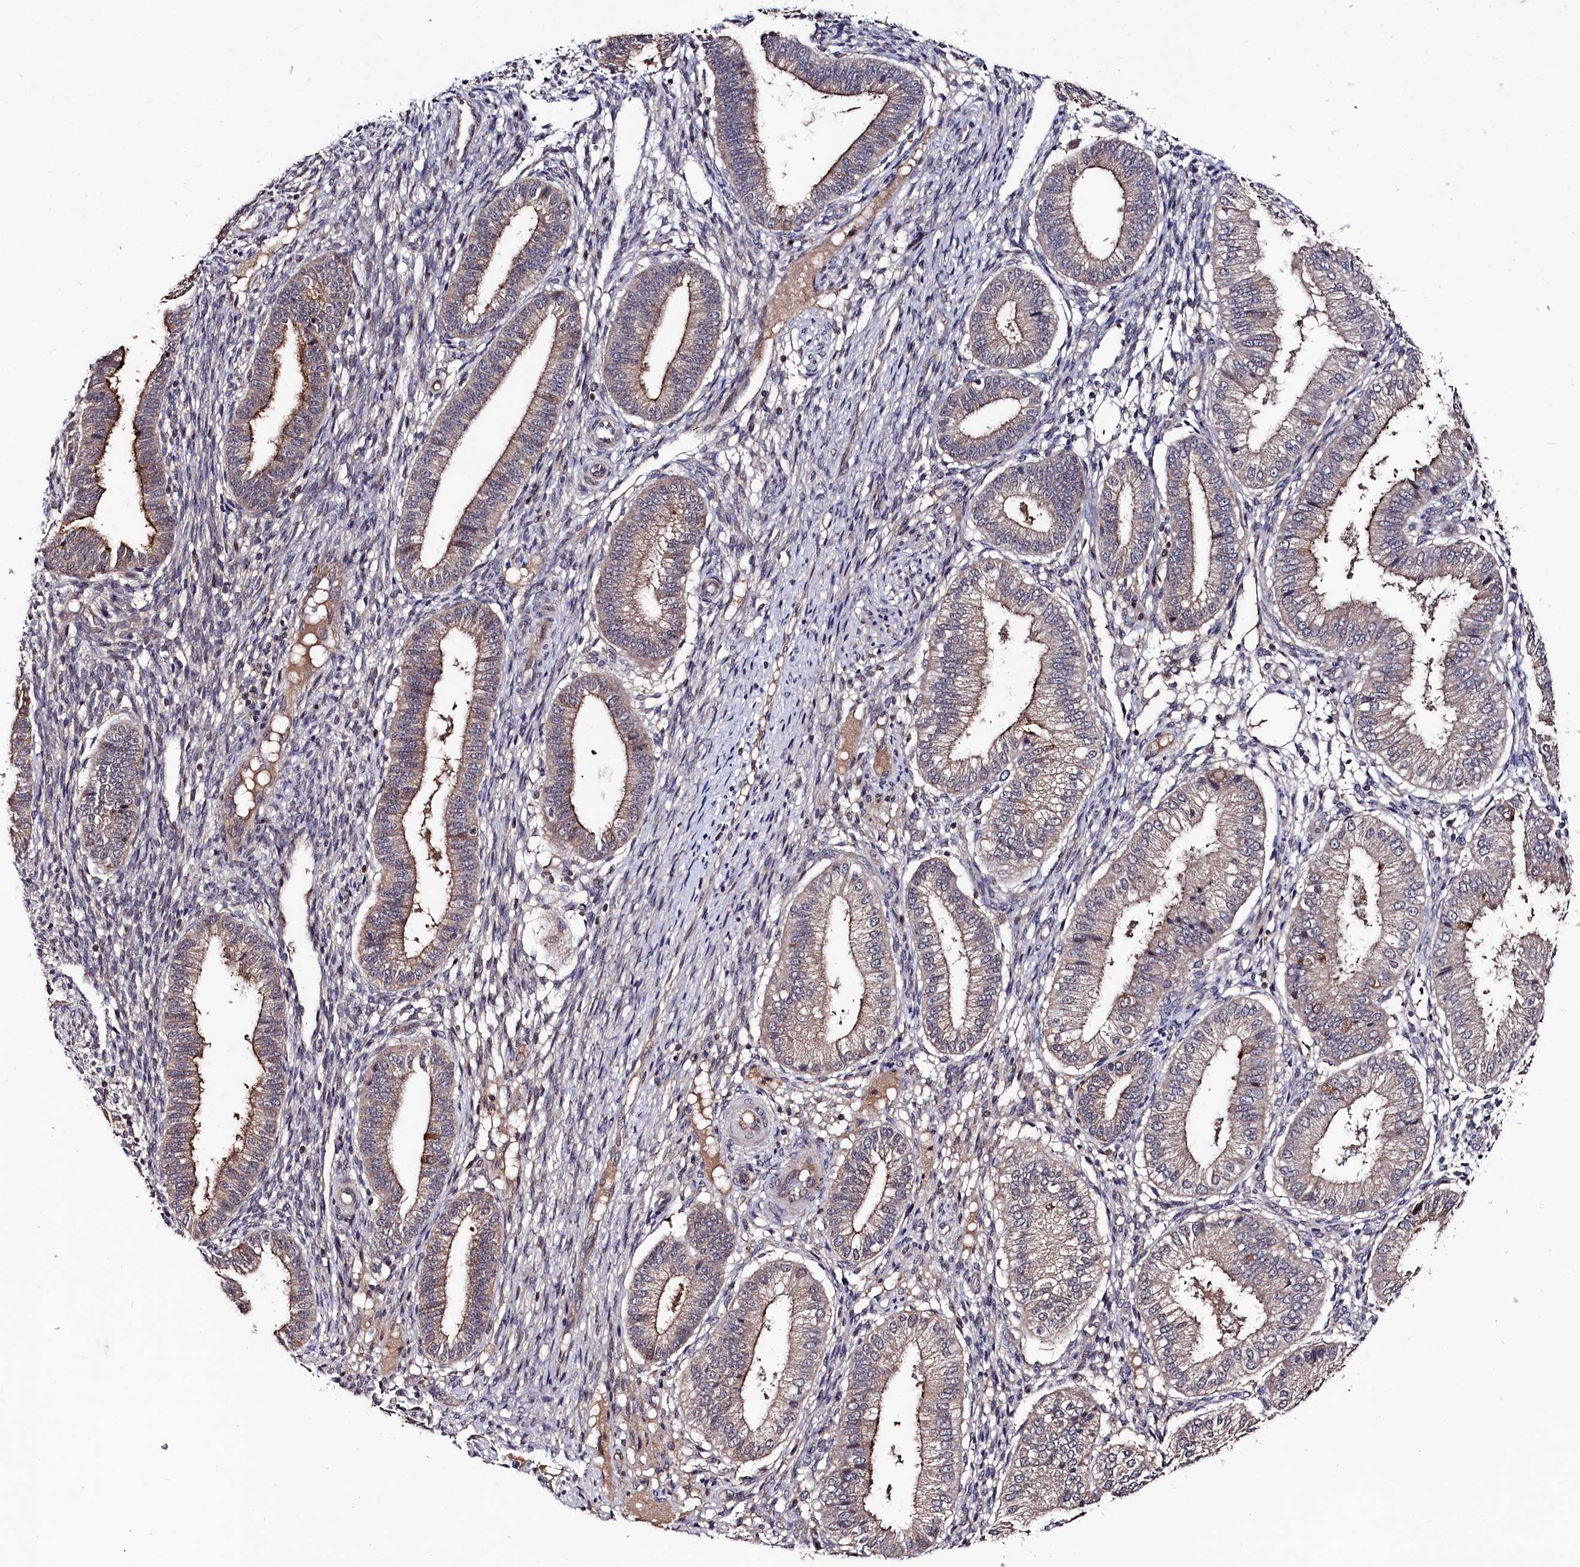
{"staining": {"intensity": "negative", "quantity": "none", "location": "none"}, "tissue": "endometrium", "cell_type": "Cells in endometrial stroma", "image_type": "normal", "snomed": [{"axis": "morphology", "description": "Normal tissue, NOS"}, {"axis": "topography", "description": "Endometrium"}], "caption": "Endometrium was stained to show a protein in brown. There is no significant expression in cells in endometrial stroma. Nuclei are stained in blue.", "gene": "TMC5", "patient": {"sex": "female", "age": 39}}